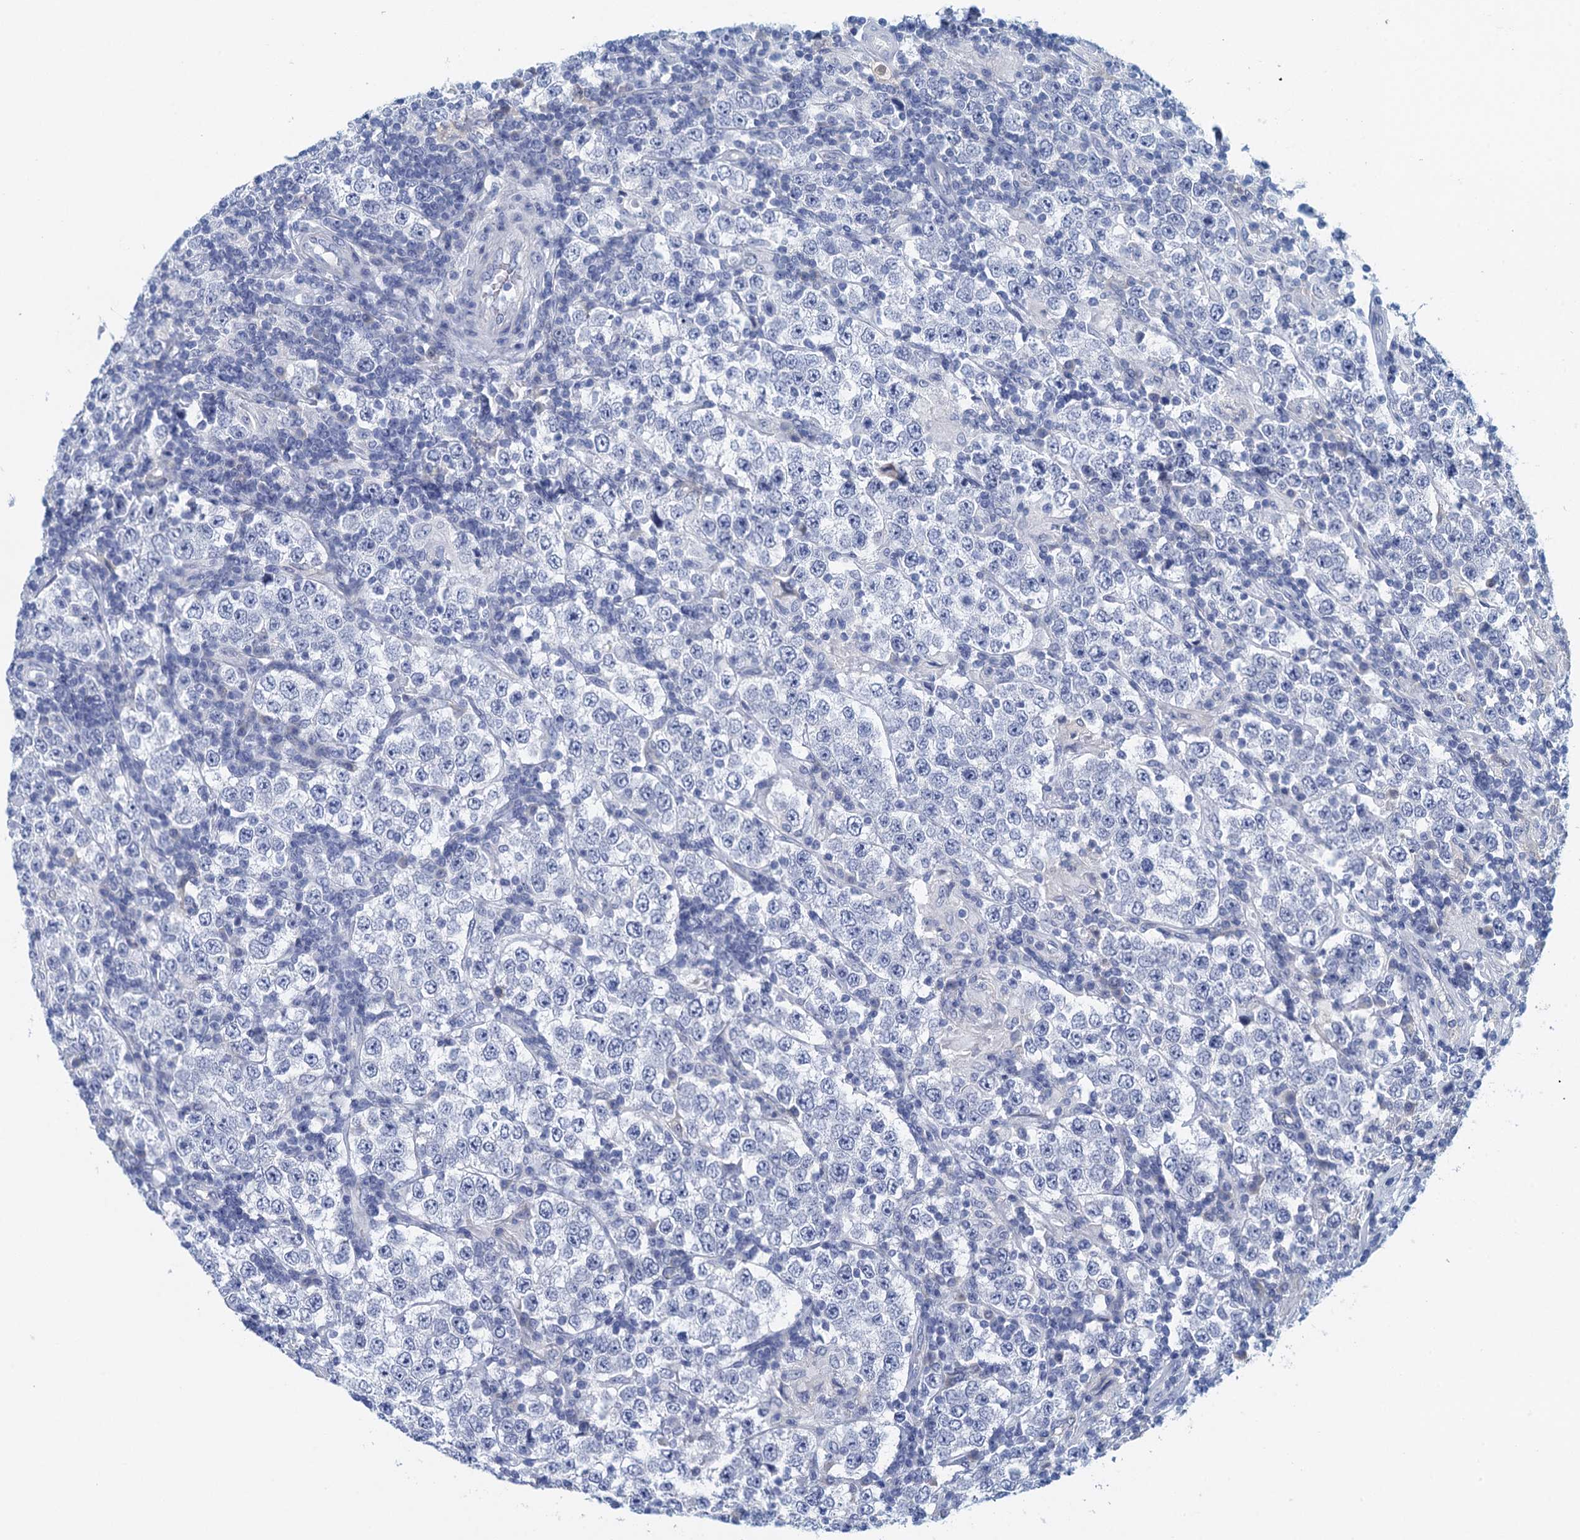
{"staining": {"intensity": "negative", "quantity": "none", "location": "none"}, "tissue": "testis cancer", "cell_type": "Tumor cells", "image_type": "cancer", "snomed": [{"axis": "morphology", "description": "Normal tissue, NOS"}, {"axis": "morphology", "description": "Urothelial carcinoma, High grade"}, {"axis": "morphology", "description": "Seminoma, NOS"}, {"axis": "morphology", "description": "Carcinoma, Embryonal, NOS"}, {"axis": "topography", "description": "Urinary bladder"}, {"axis": "topography", "description": "Testis"}], "caption": "This is an IHC photomicrograph of testis cancer. There is no staining in tumor cells.", "gene": "CYP51A1", "patient": {"sex": "male", "age": 41}}